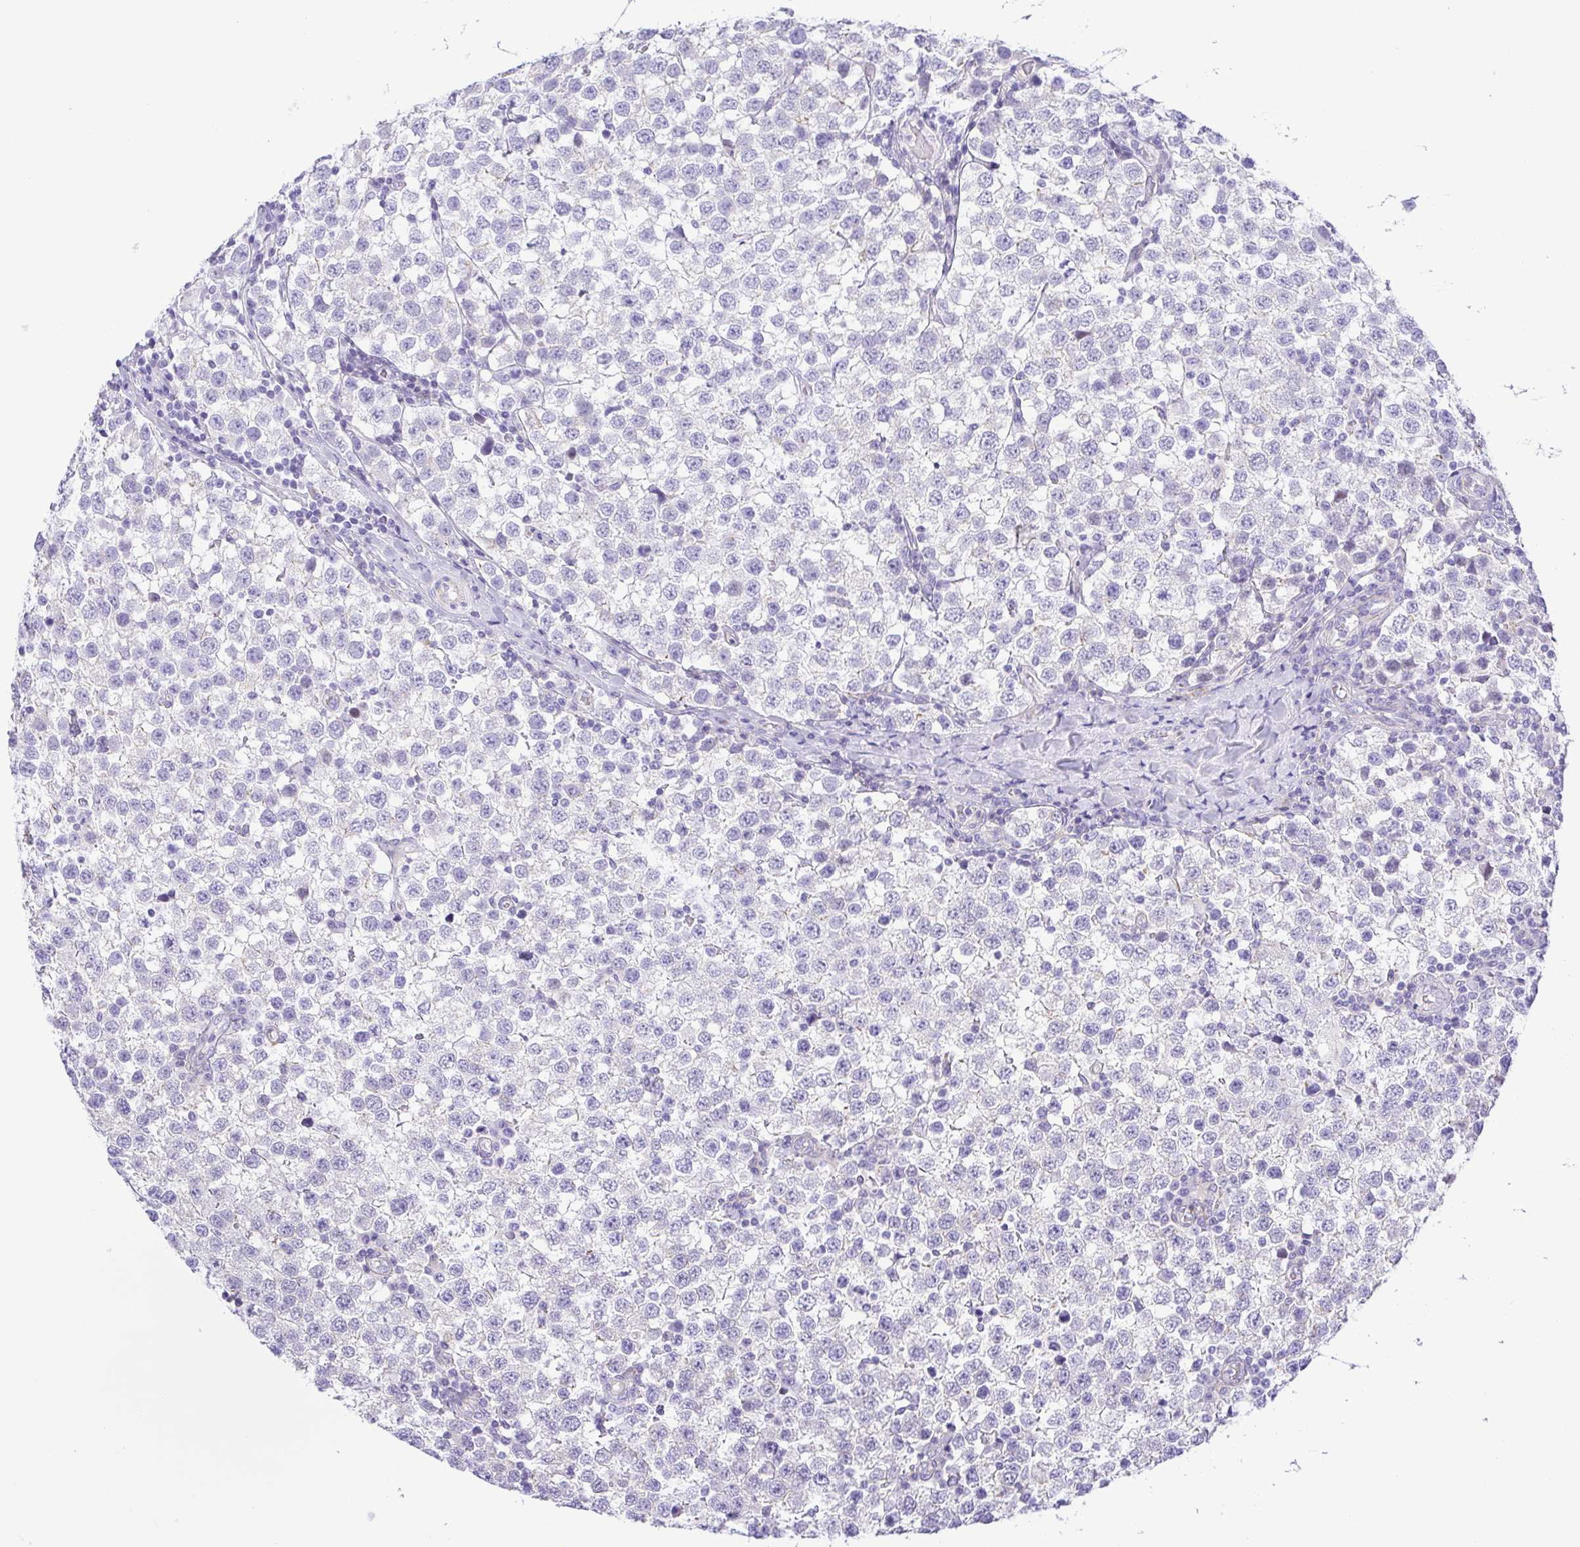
{"staining": {"intensity": "negative", "quantity": "none", "location": "none"}, "tissue": "testis cancer", "cell_type": "Tumor cells", "image_type": "cancer", "snomed": [{"axis": "morphology", "description": "Seminoma, NOS"}, {"axis": "topography", "description": "Testis"}], "caption": "There is no significant positivity in tumor cells of seminoma (testis).", "gene": "GPR182", "patient": {"sex": "male", "age": 34}}